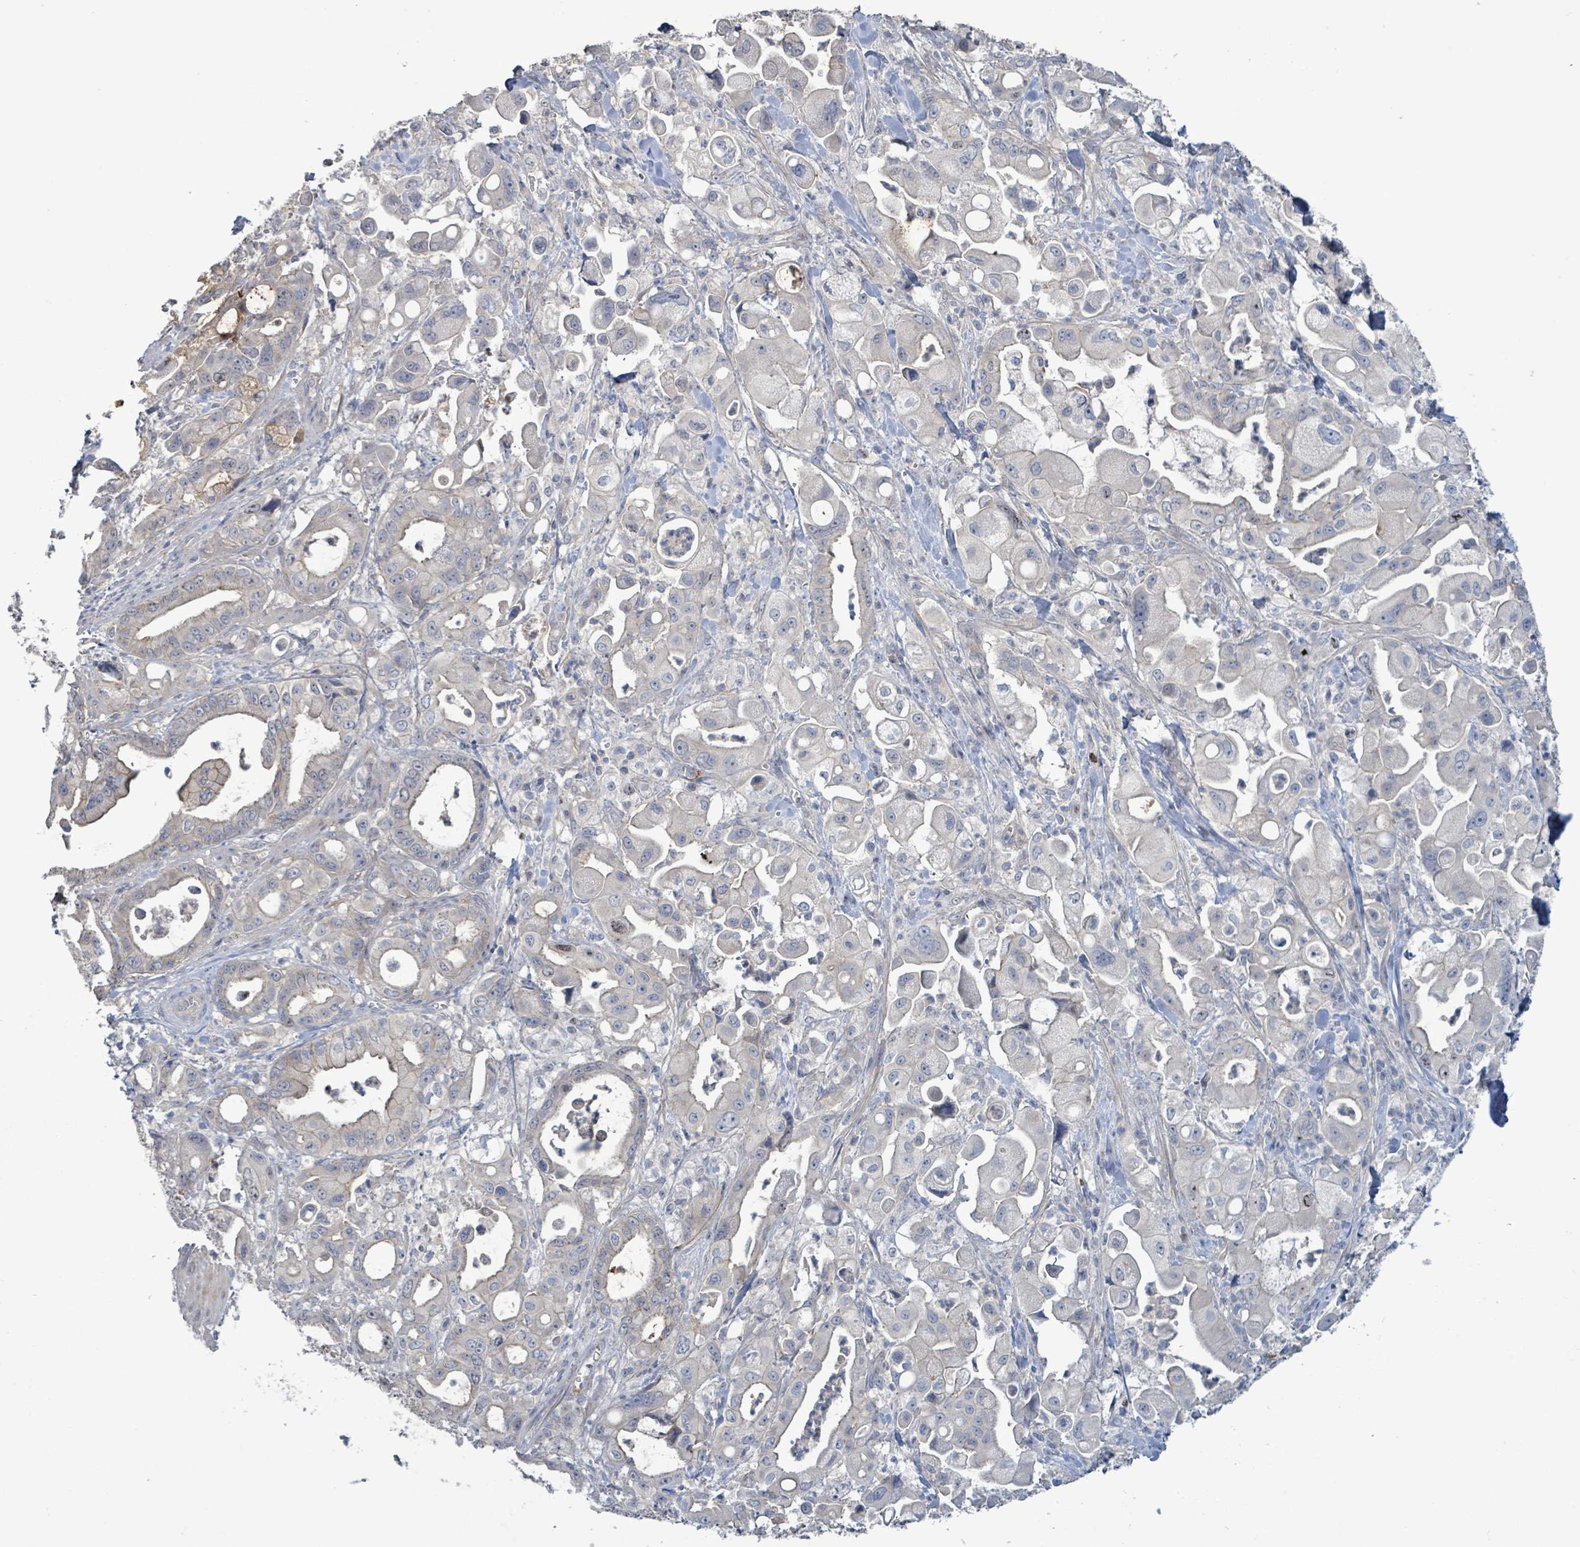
{"staining": {"intensity": "moderate", "quantity": "25%-75%", "location": "cytoplasmic/membranous"}, "tissue": "pancreatic cancer", "cell_type": "Tumor cells", "image_type": "cancer", "snomed": [{"axis": "morphology", "description": "Adenocarcinoma, NOS"}, {"axis": "topography", "description": "Pancreas"}], "caption": "A medium amount of moderate cytoplasmic/membranous staining is present in about 25%-75% of tumor cells in pancreatic cancer tissue.", "gene": "KRAS", "patient": {"sex": "male", "age": 68}}